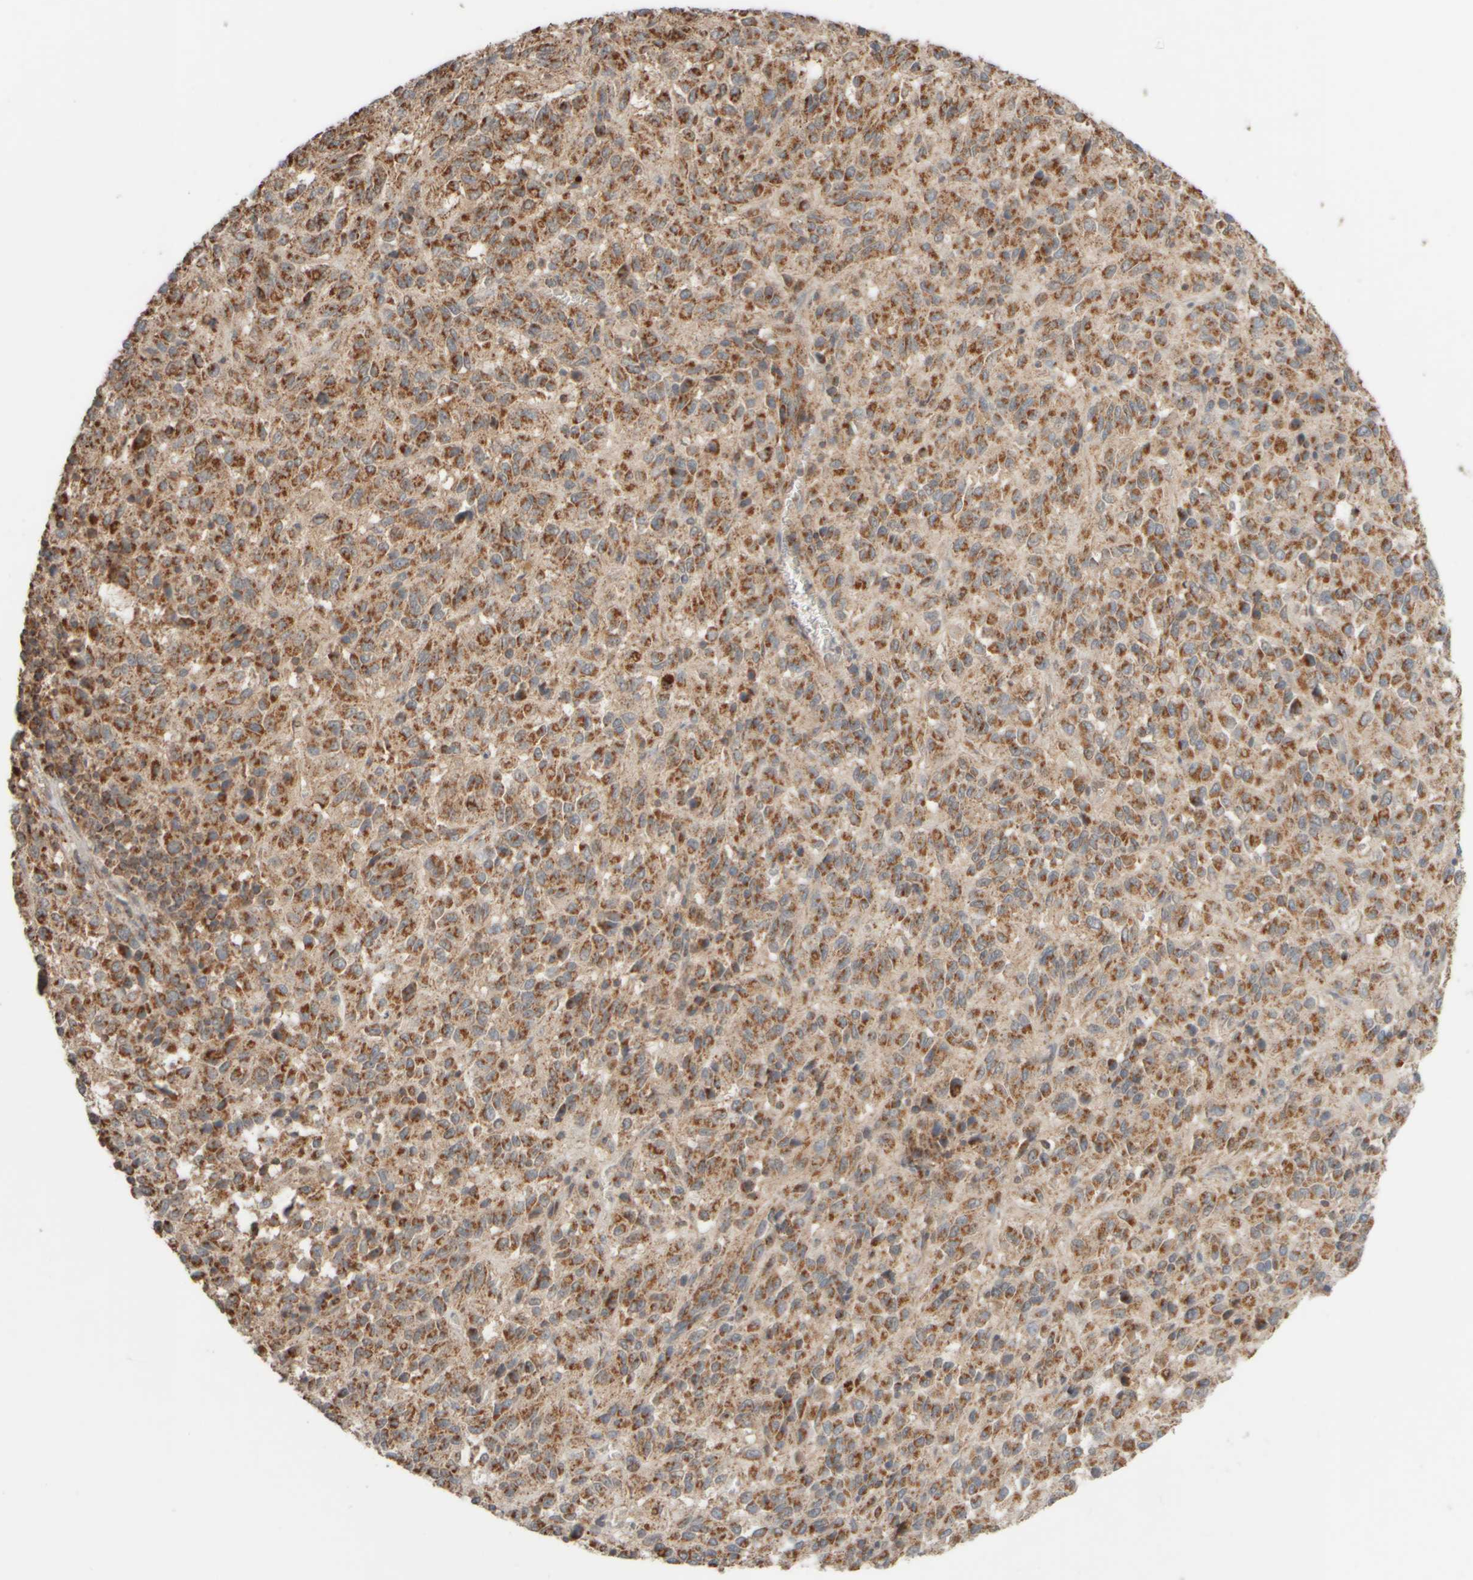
{"staining": {"intensity": "strong", "quantity": ">75%", "location": "cytoplasmic/membranous"}, "tissue": "melanoma", "cell_type": "Tumor cells", "image_type": "cancer", "snomed": [{"axis": "morphology", "description": "Malignant melanoma, Metastatic site"}, {"axis": "topography", "description": "Lung"}], "caption": "Protein expression analysis of melanoma shows strong cytoplasmic/membranous positivity in about >75% of tumor cells.", "gene": "EIF2B3", "patient": {"sex": "male", "age": 64}}